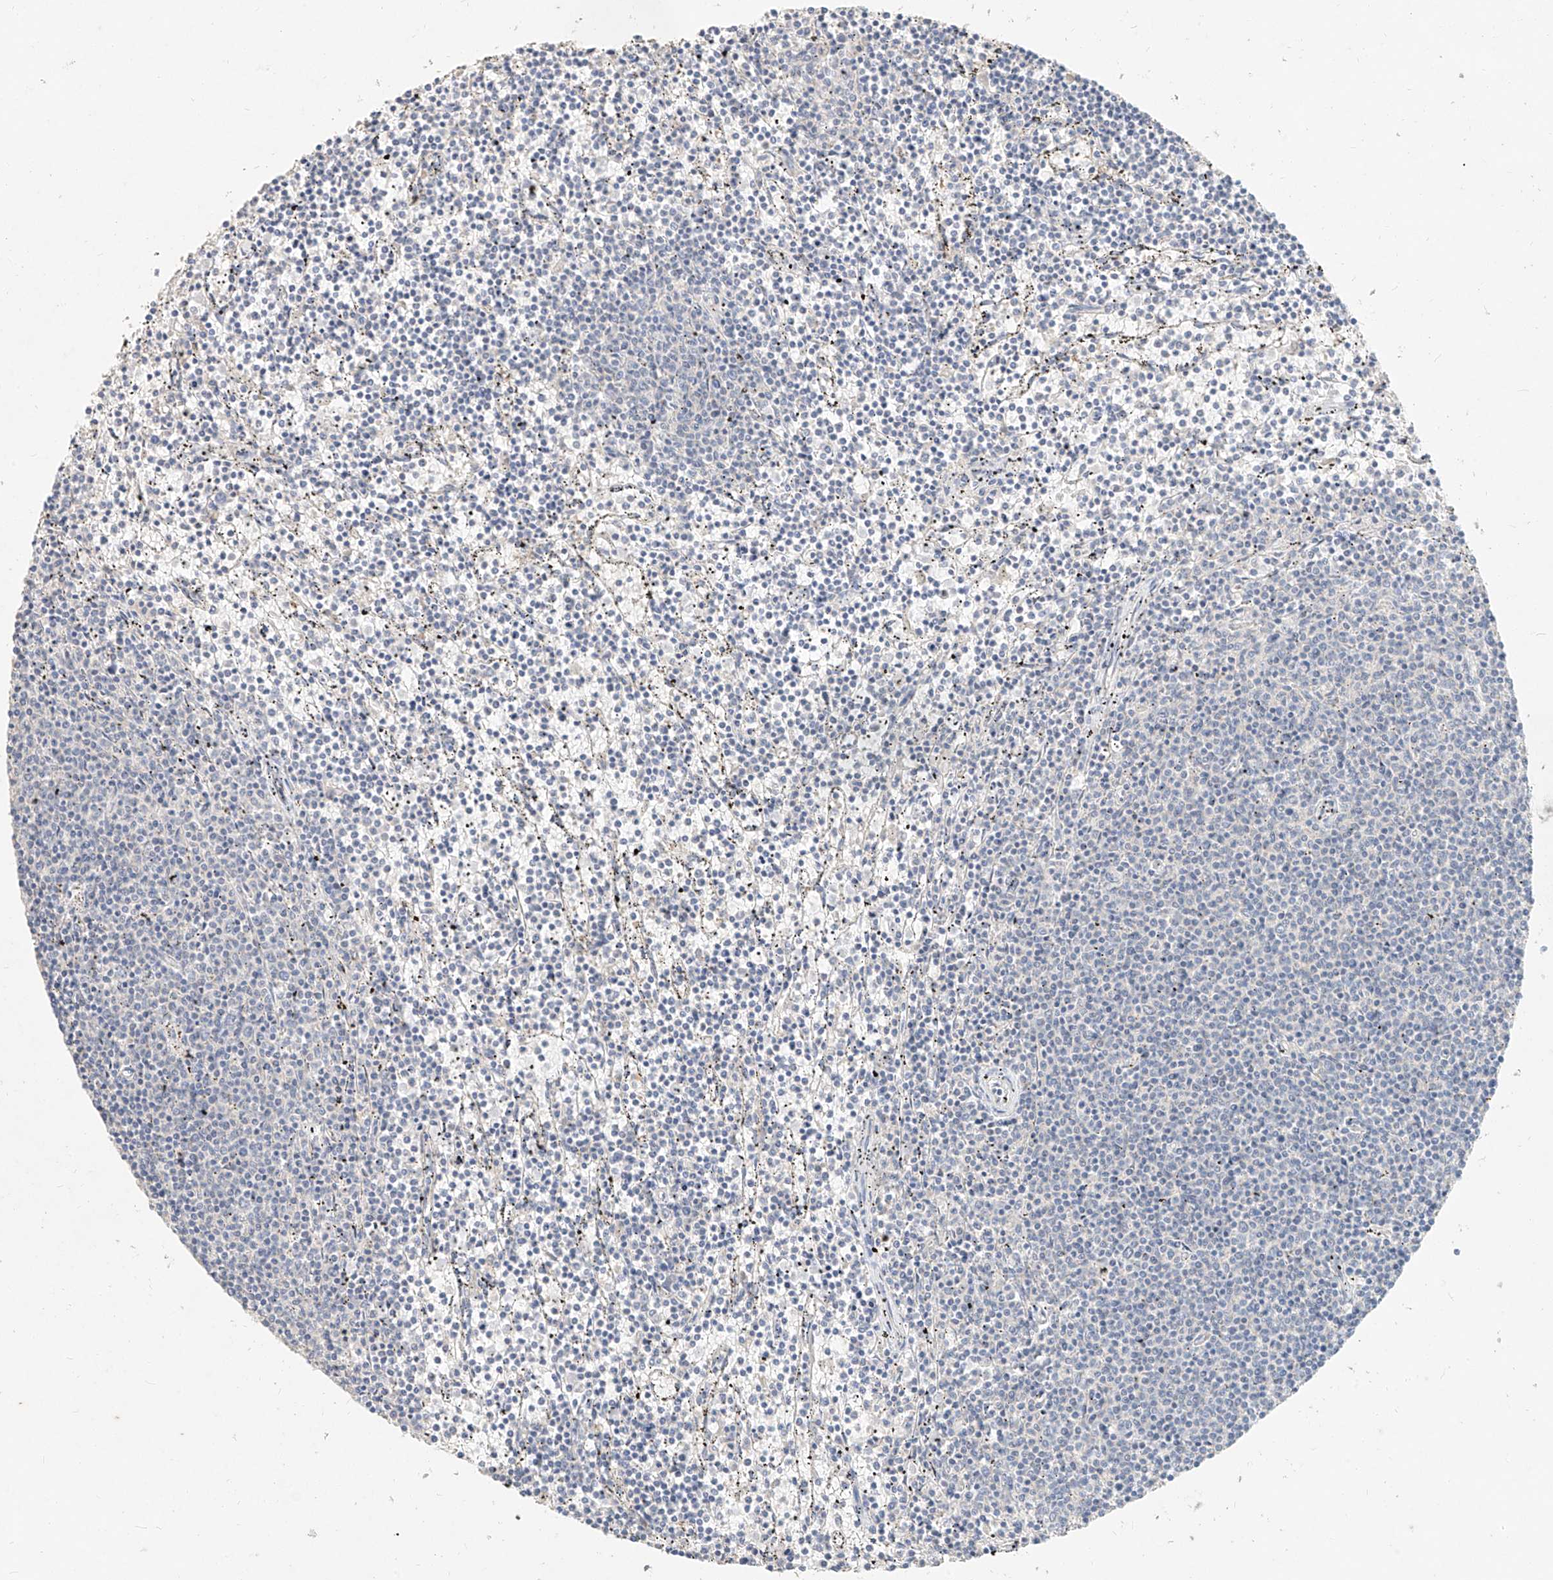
{"staining": {"intensity": "negative", "quantity": "none", "location": "none"}, "tissue": "lymphoma", "cell_type": "Tumor cells", "image_type": "cancer", "snomed": [{"axis": "morphology", "description": "Malignant lymphoma, non-Hodgkin's type, Low grade"}, {"axis": "topography", "description": "Spleen"}], "caption": "This photomicrograph is of lymphoma stained with immunohistochemistry (IHC) to label a protein in brown with the nuclei are counter-stained blue. There is no positivity in tumor cells.", "gene": "ZZEF1", "patient": {"sex": "female", "age": 50}}